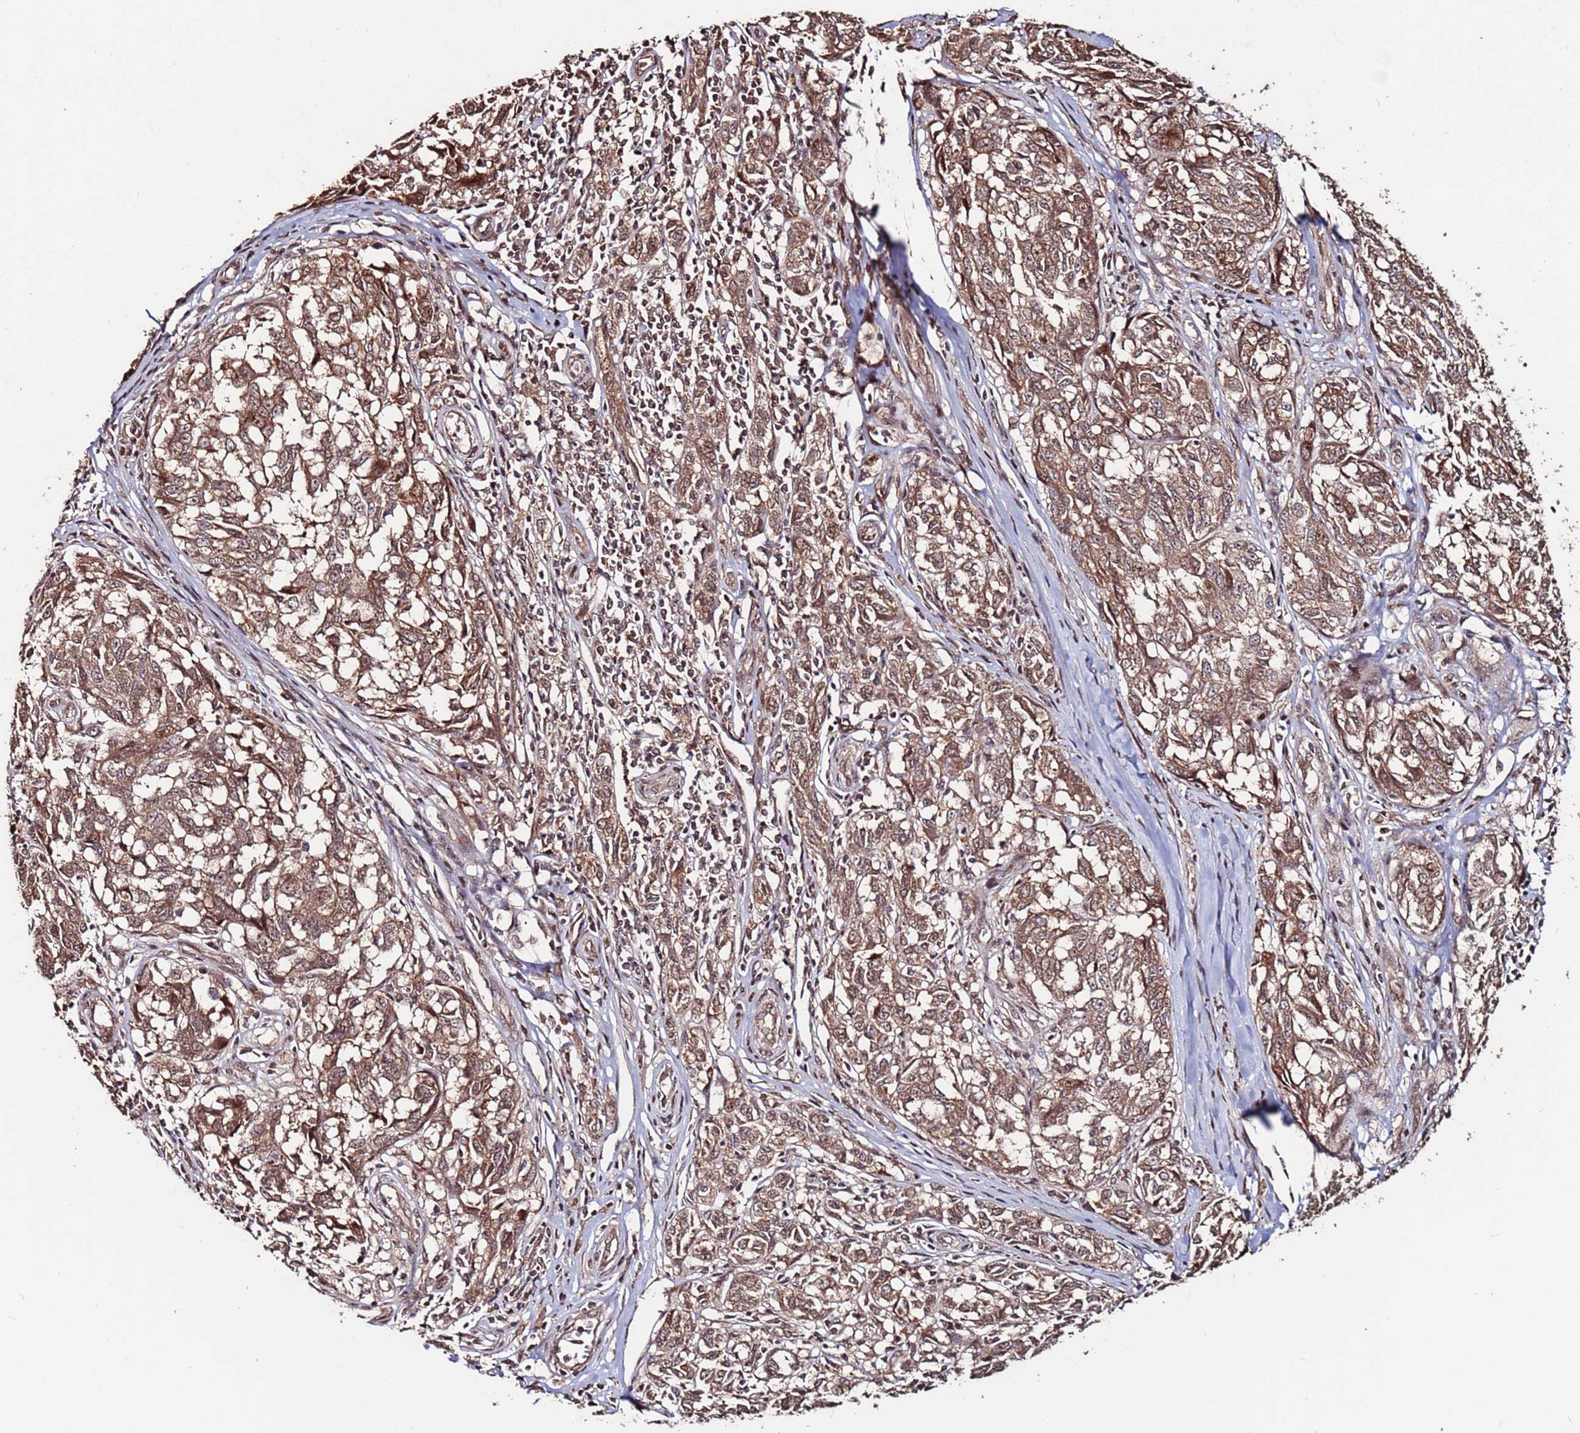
{"staining": {"intensity": "moderate", "quantity": ">75%", "location": "cytoplasmic/membranous,nuclear"}, "tissue": "melanoma", "cell_type": "Tumor cells", "image_type": "cancer", "snomed": [{"axis": "morphology", "description": "Malignant melanoma, NOS"}, {"axis": "topography", "description": "Skin"}], "caption": "Immunohistochemical staining of human malignant melanoma shows medium levels of moderate cytoplasmic/membranous and nuclear staining in approximately >75% of tumor cells. (DAB (3,3'-diaminobenzidine) IHC with brightfield microscopy, high magnification).", "gene": "PRR7", "patient": {"sex": "female", "age": 64}}